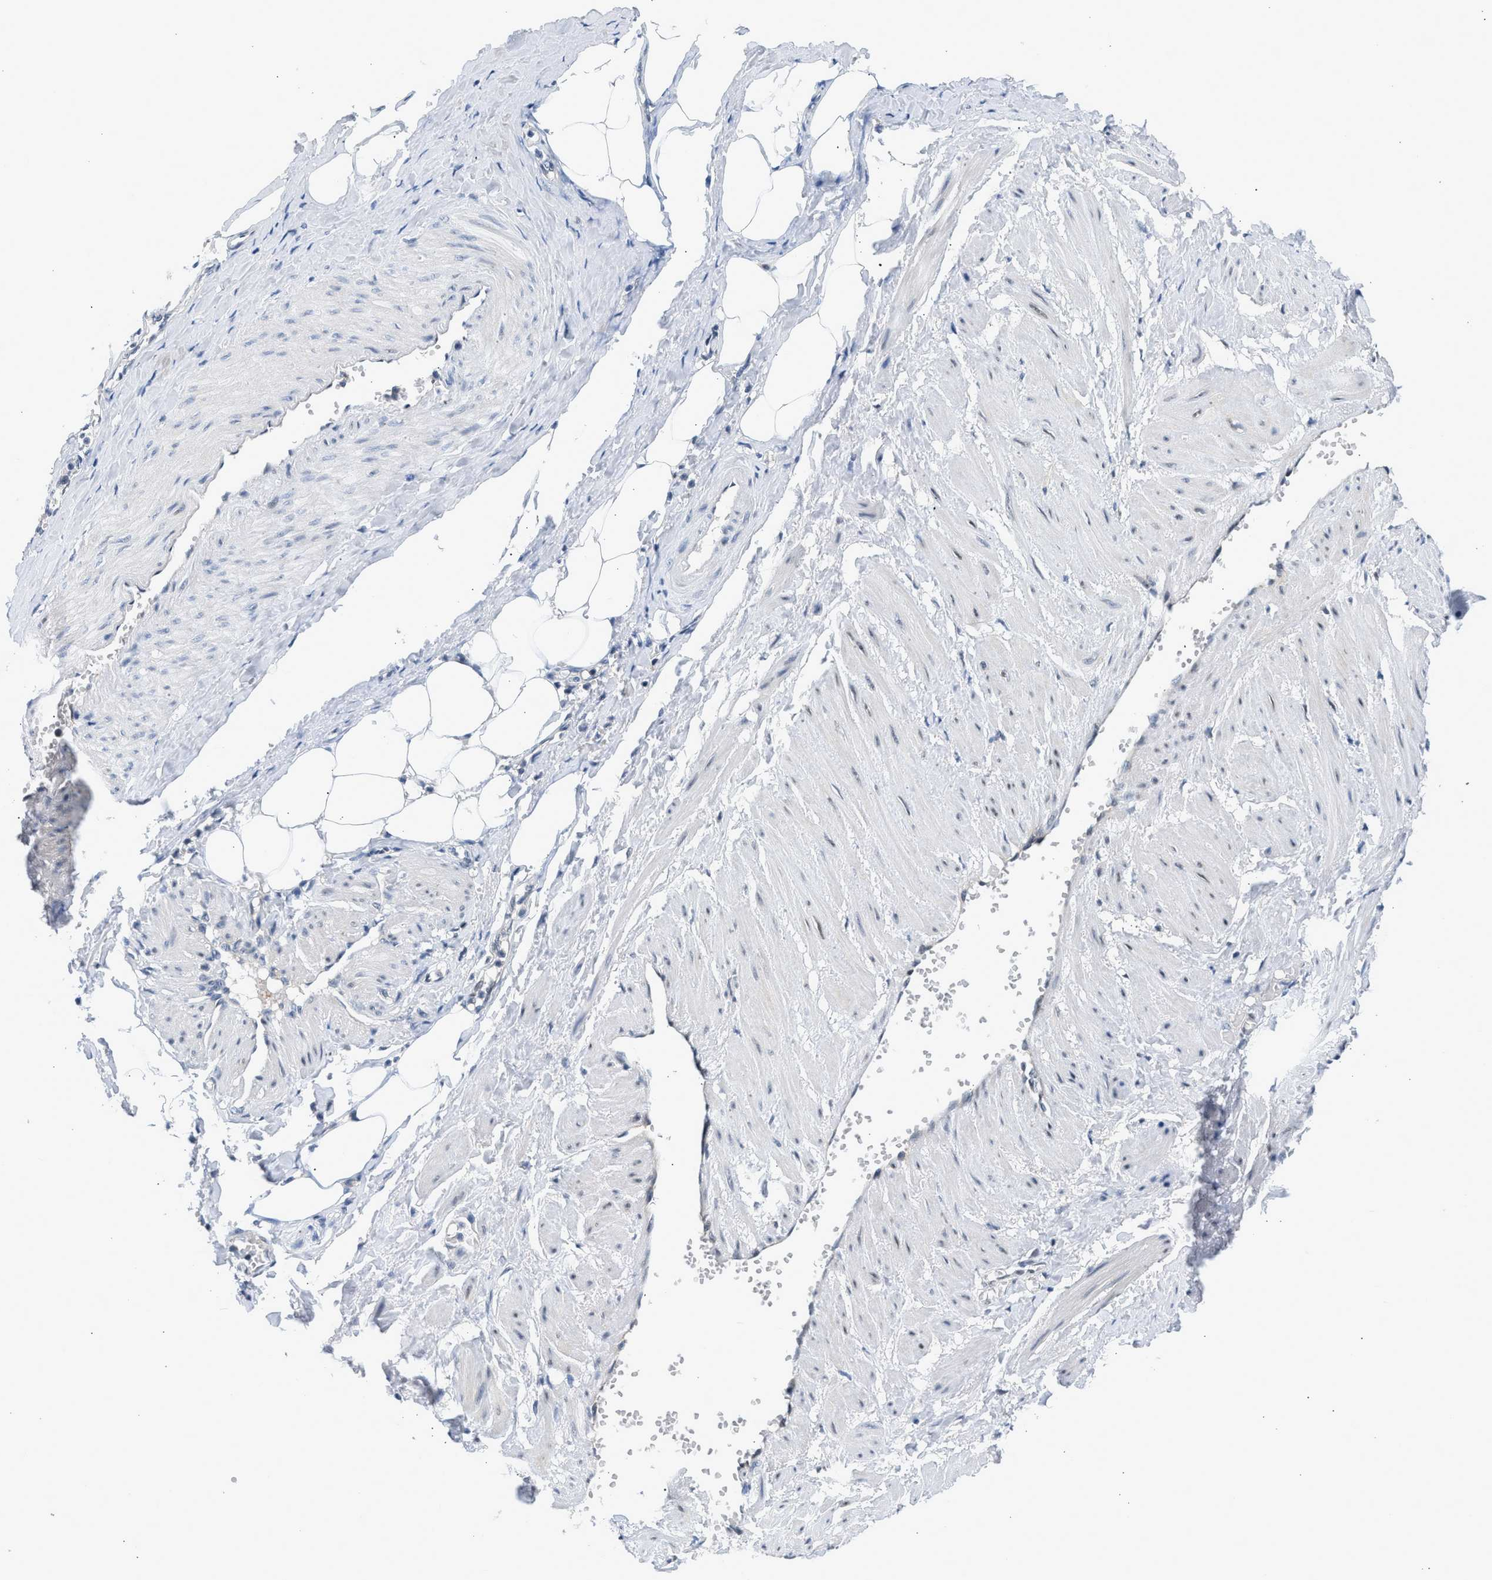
{"staining": {"intensity": "negative", "quantity": "none", "location": "none"}, "tissue": "adipose tissue", "cell_type": "Adipocytes", "image_type": "normal", "snomed": [{"axis": "morphology", "description": "Normal tissue, NOS"}, {"axis": "topography", "description": "Soft tissue"}, {"axis": "topography", "description": "Vascular tissue"}], "caption": "Photomicrograph shows no significant protein staining in adipocytes of unremarkable adipose tissue.", "gene": "OLIG3", "patient": {"sex": "female", "age": 35}}